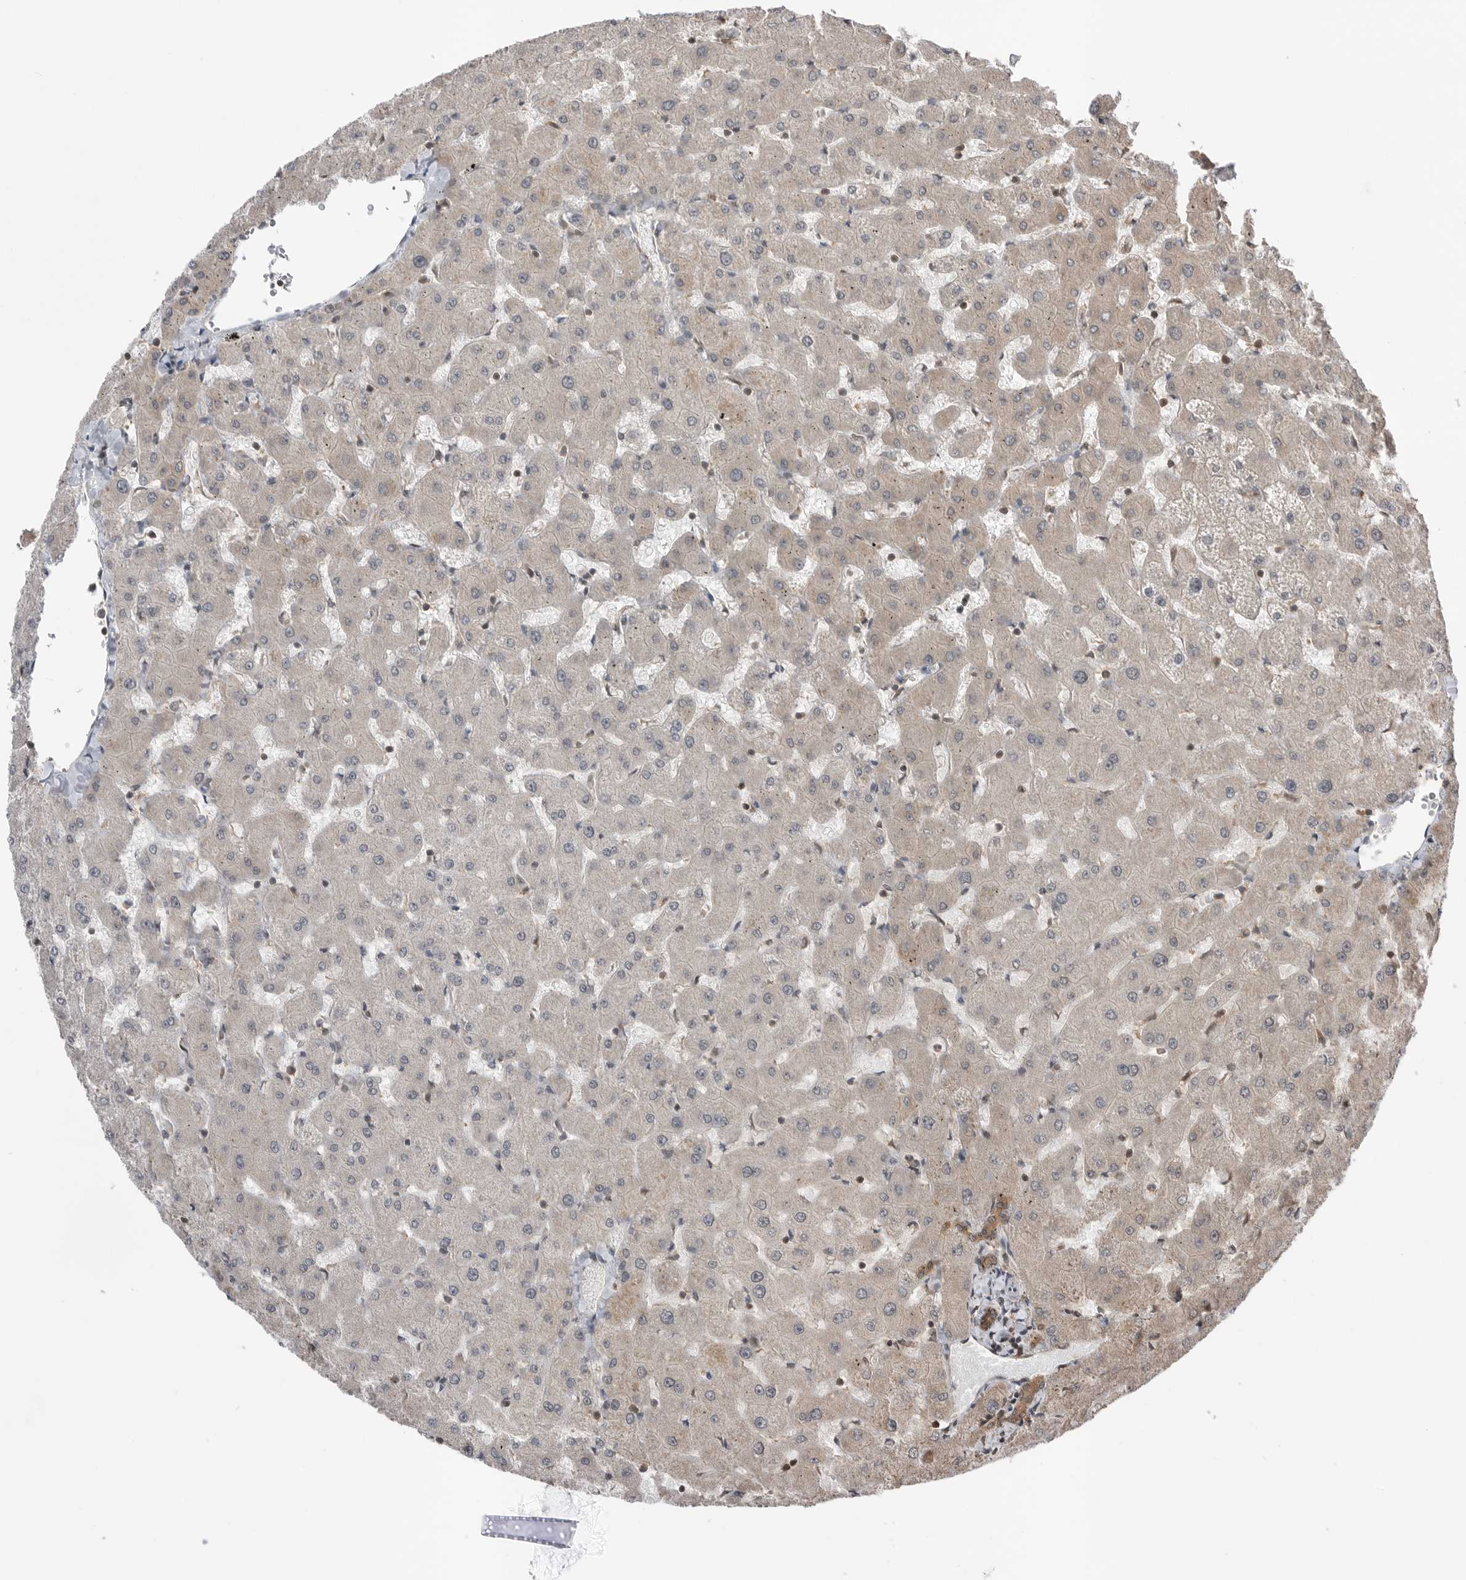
{"staining": {"intensity": "moderate", "quantity": ">75%", "location": "cytoplasmic/membranous"}, "tissue": "liver", "cell_type": "Cholangiocytes", "image_type": "normal", "snomed": [{"axis": "morphology", "description": "Normal tissue, NOS"}, {"axis": "topography", "description": "Liver"}], "caption": "Human liver stained for a protein (brown) exhibits moderate cytoplasmic/membranous positive expression in approximately >75% of cholangiocytes.", "gene": "PEAK1", "patient": {"sex": "female", "age": 63}}